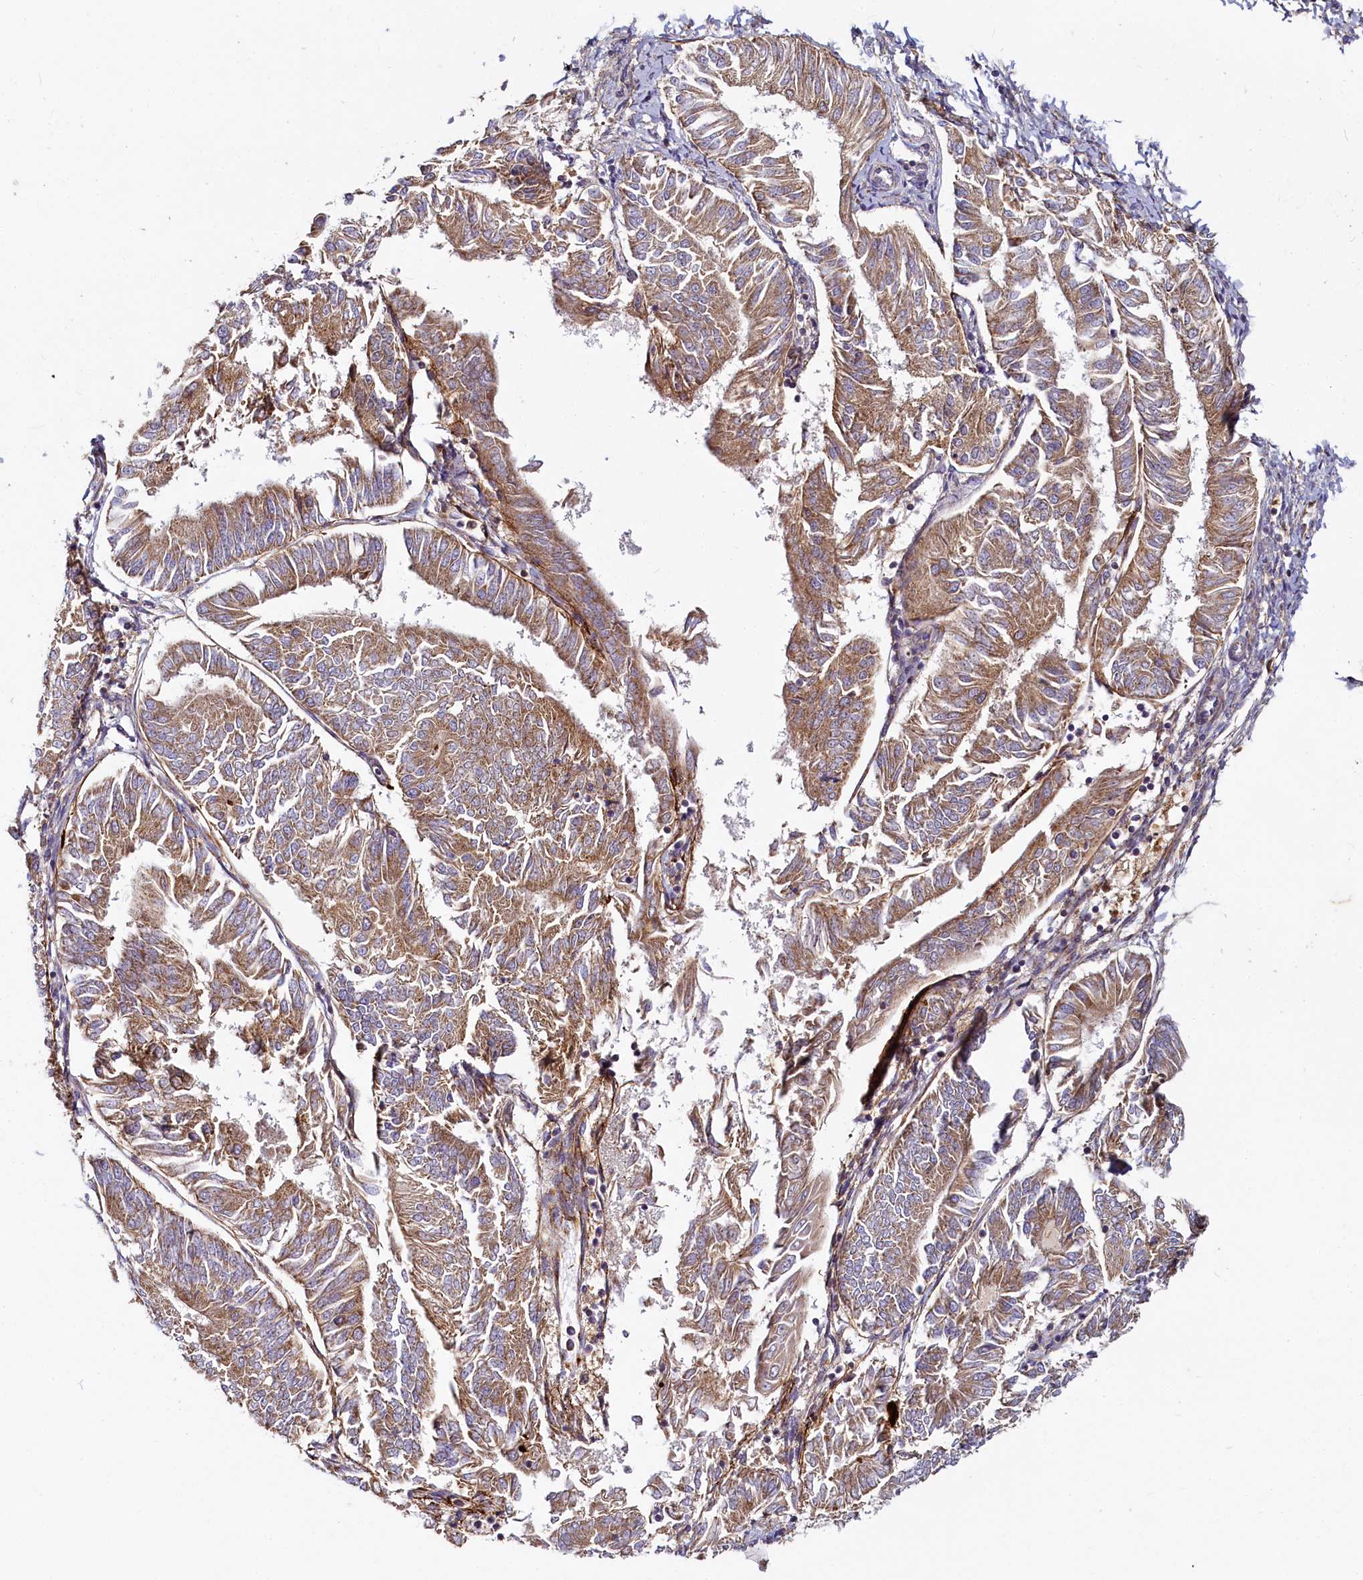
{"staining": {"intensity": "moderate", "quantity": ">75%", "location": "cytoplasmic/membranous"}, "tissue": "endometrial cancer", "cell_type": "Tumor cells", "image_type": "cancer", "snomed": [{"axis": "morphology", "description": "Adenocarcinoma, NOS"}, {"axis": "topography", "description": "Endometrium"}], "caption": "Immunohistochemical staining of human endometrial cancer reveals medium levels of moderate cytoplasmic/membranous expression in approximately >75% of tumor cells. The protein of interest is shown in brown color, while the nuclei are stained blue.", "gene": "ADCY2", "patient": {"sex": "female", "age": 58}}